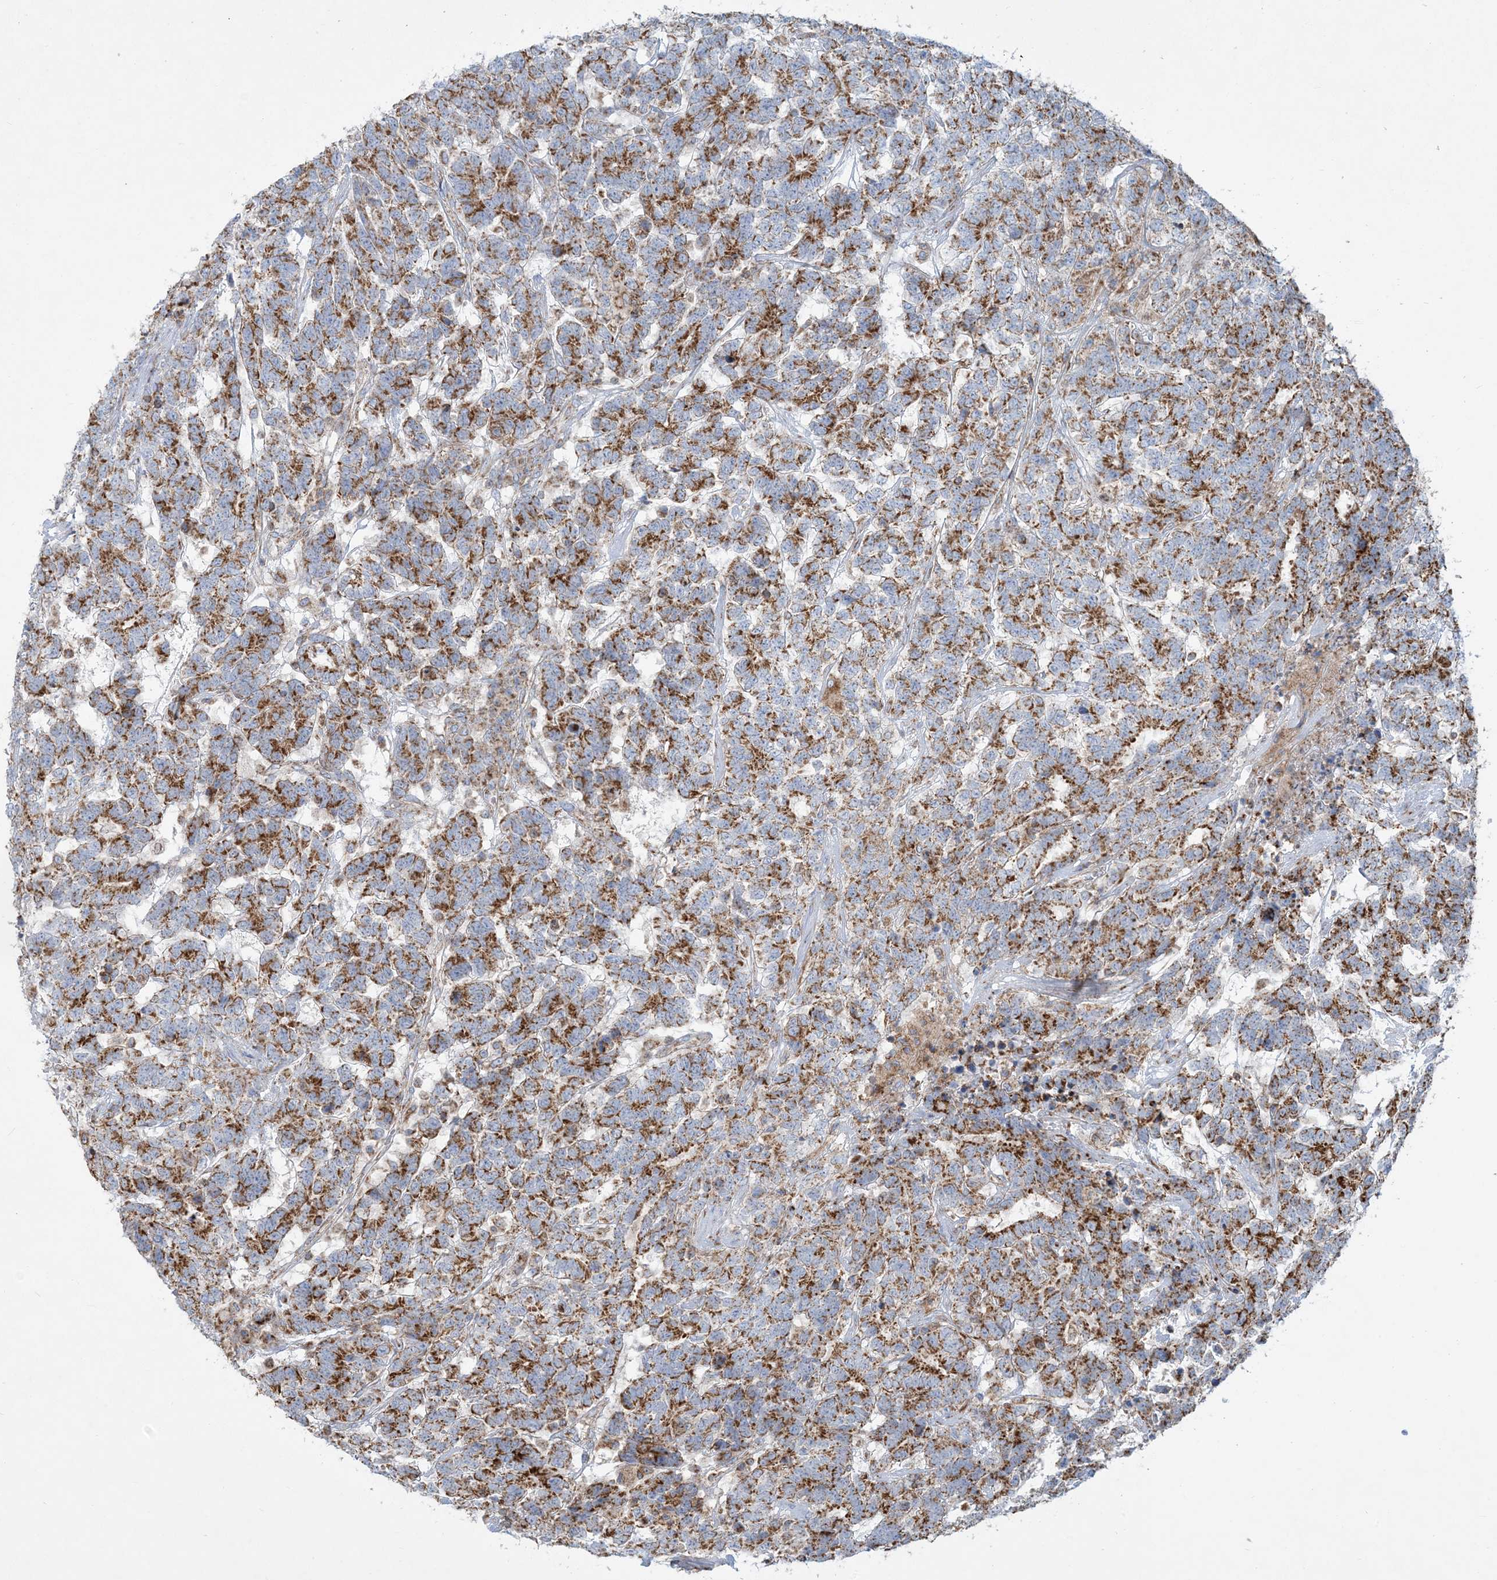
{"staining": {"intensity": "moderate", "quantity": ">75%", "location": "cytoplasmic/membranous"}, "tissue": "testis cancer", "cell_type": "Tumor cells", "image_type": "cancer", "snomed": [{"axis": "morphology", "description": "Carcinoma, Embryonal, NOS"}, {"axis": "topography", "description": "Testis"}], "caption": "Protein expression analysis of testis cancer (embryonal carcinoma) exhibits moderate cytoplasmic/membranous expression in about >75% of tumor cells.", "gene": "BEND4", "patient": {"sex": "male", "age": 26}}